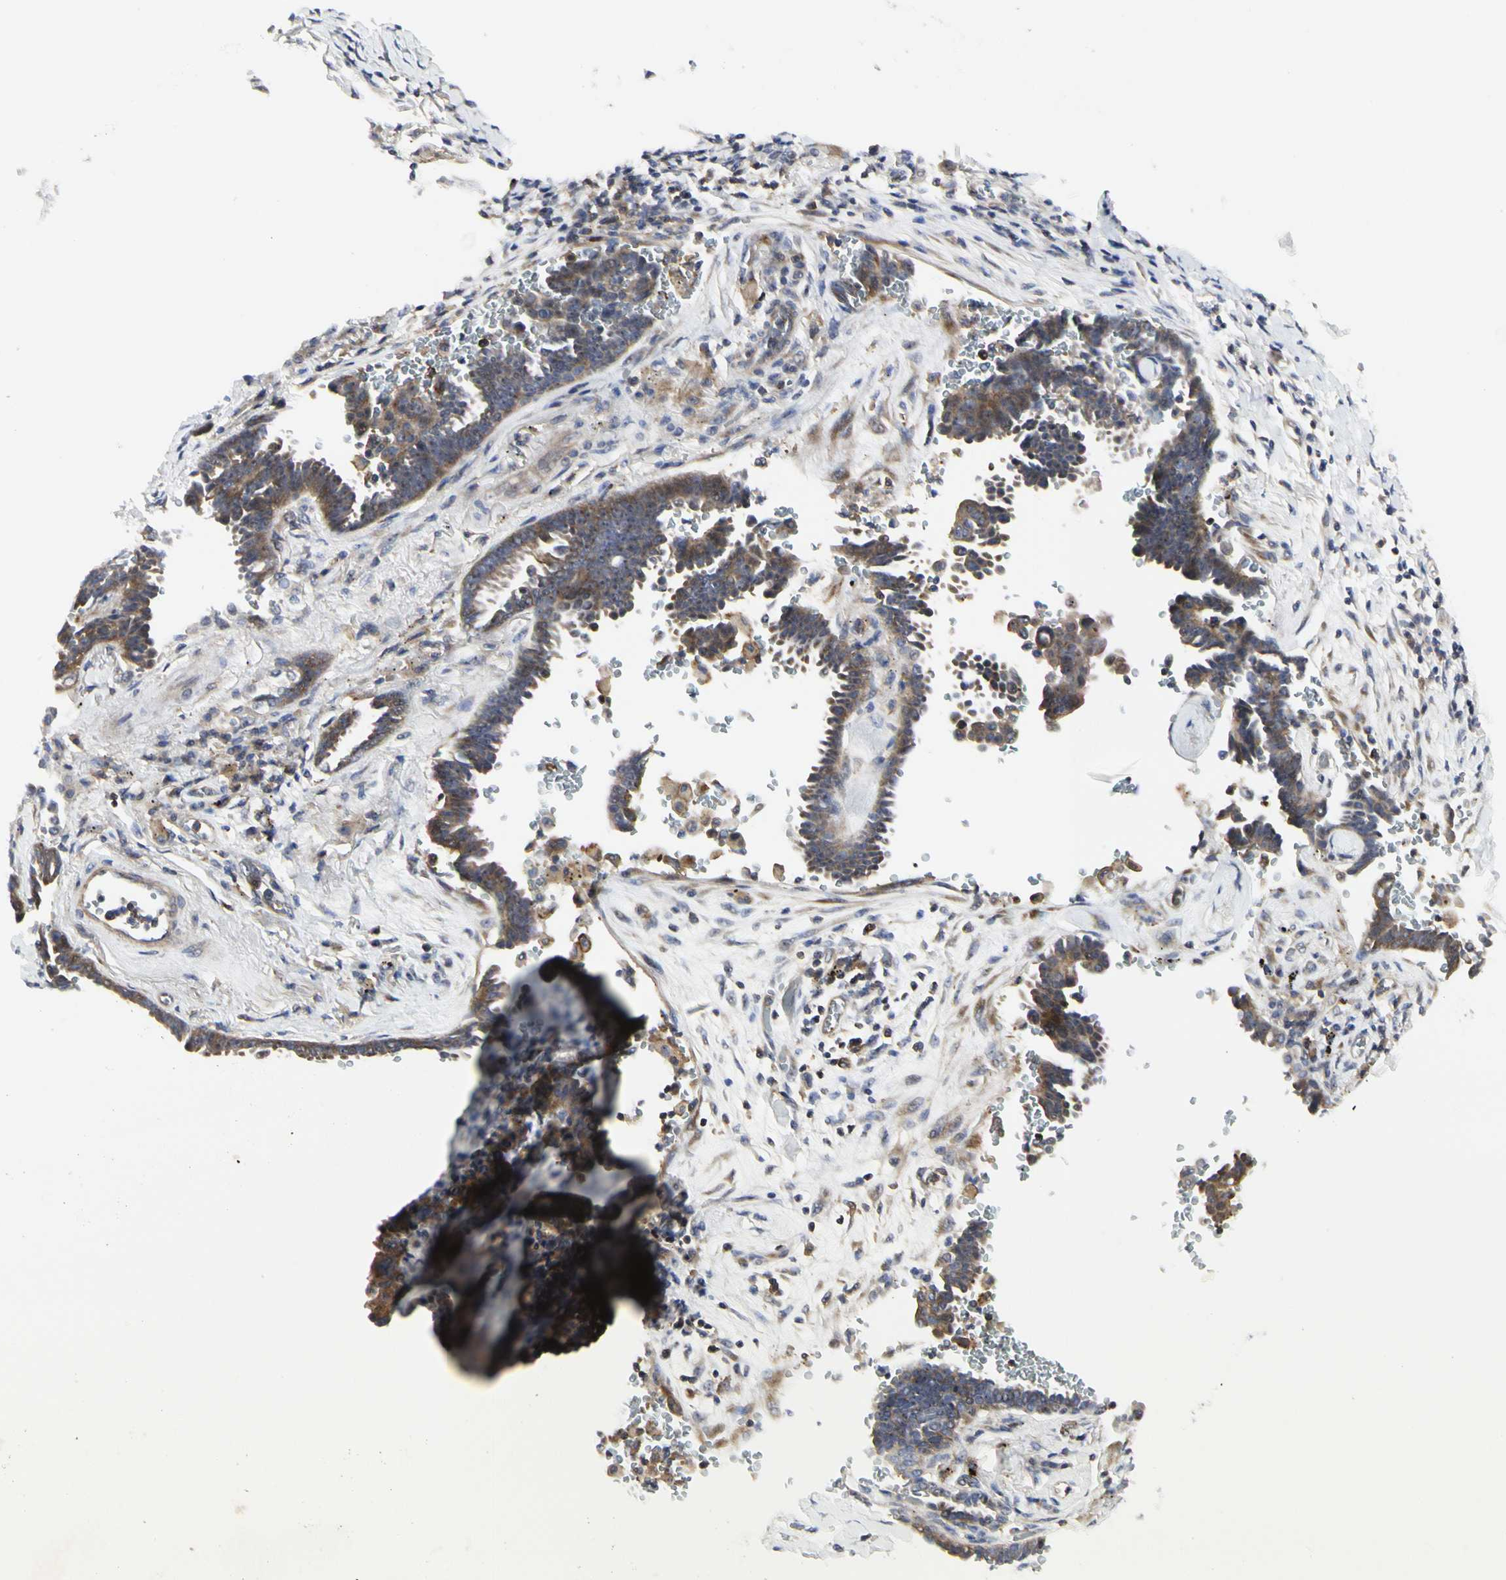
{"staining": {"intensity": "moderate", "quantity": ">75%", "location": "cytoplasmic/membranous"}, "tissue": "lung cancer", "cell_type": "Tumor cells", "image_type": "cancer", "snomed": [{"axis": "morphology", "description": "Adenocarcinoma, NOS"}, {"axis": "topography", "description": "Lung"}], "caption": "Lung cancer (adenocarcinoma) stained for a protein (brown) displays moderate cytoplasmic/membranous positive staining in approximately >75% of tumor cells.", "gene": "SHANK2", "patient": {"sex": "female", "age": 64}}